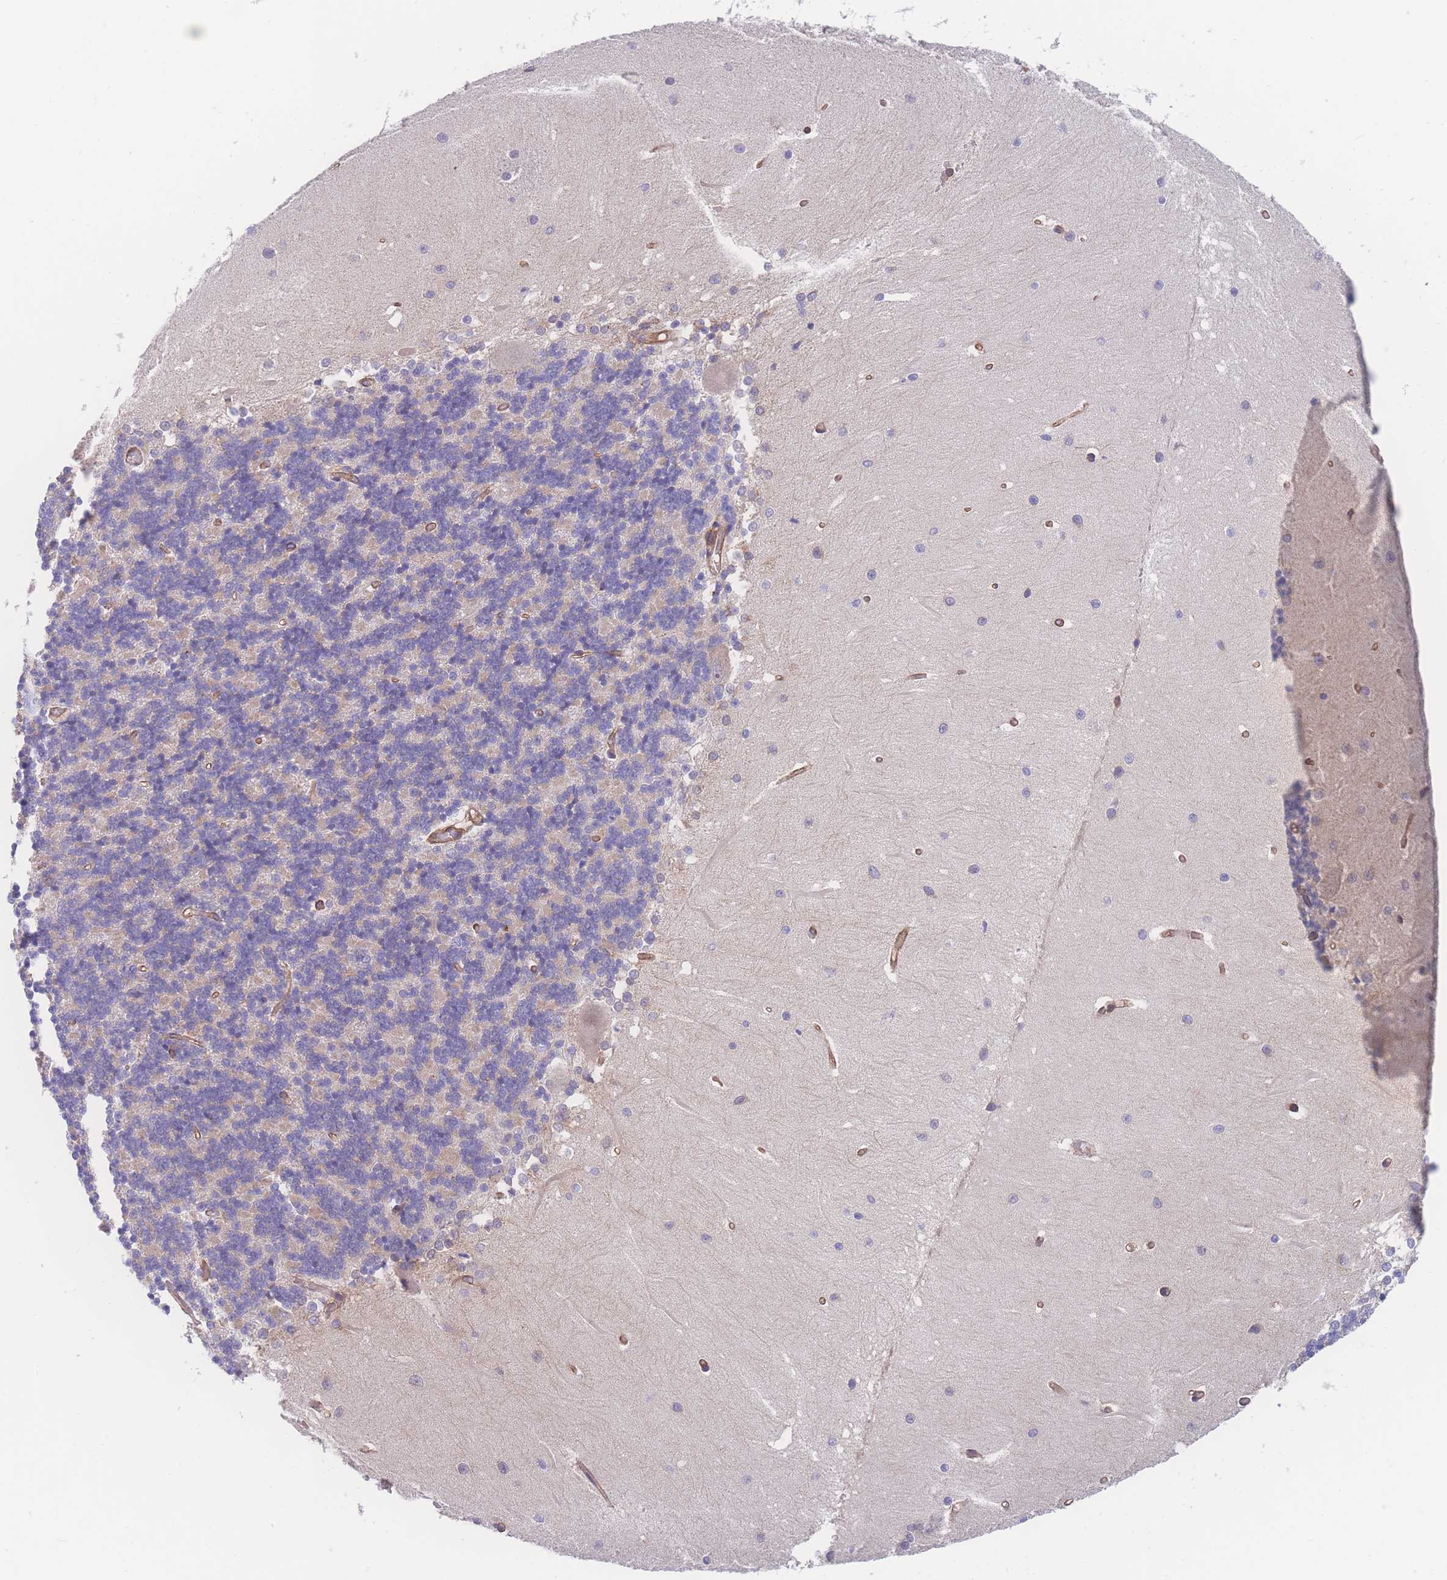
{"staining": {"intensity": "negative", "quantity": "none", "location": "none"}, "tissue": "cerebellum", "cell_type": "Cells in granular layer", "image_type": "normal", "snomed": [{"axis": "morphology", "description": "Normal tissue, NOS"}, {"axis": "topography", "description": "Cerebellum"}], "caption": "Immunohistochemical staining of normal human cerebellum shows no significant expression in cells in granular layer. (DAB immunohistochemistry visualized using brightfield microscopy, high magnification).", "gene": "CFAP97", "patient": {"sex": "male", "age": 37}}